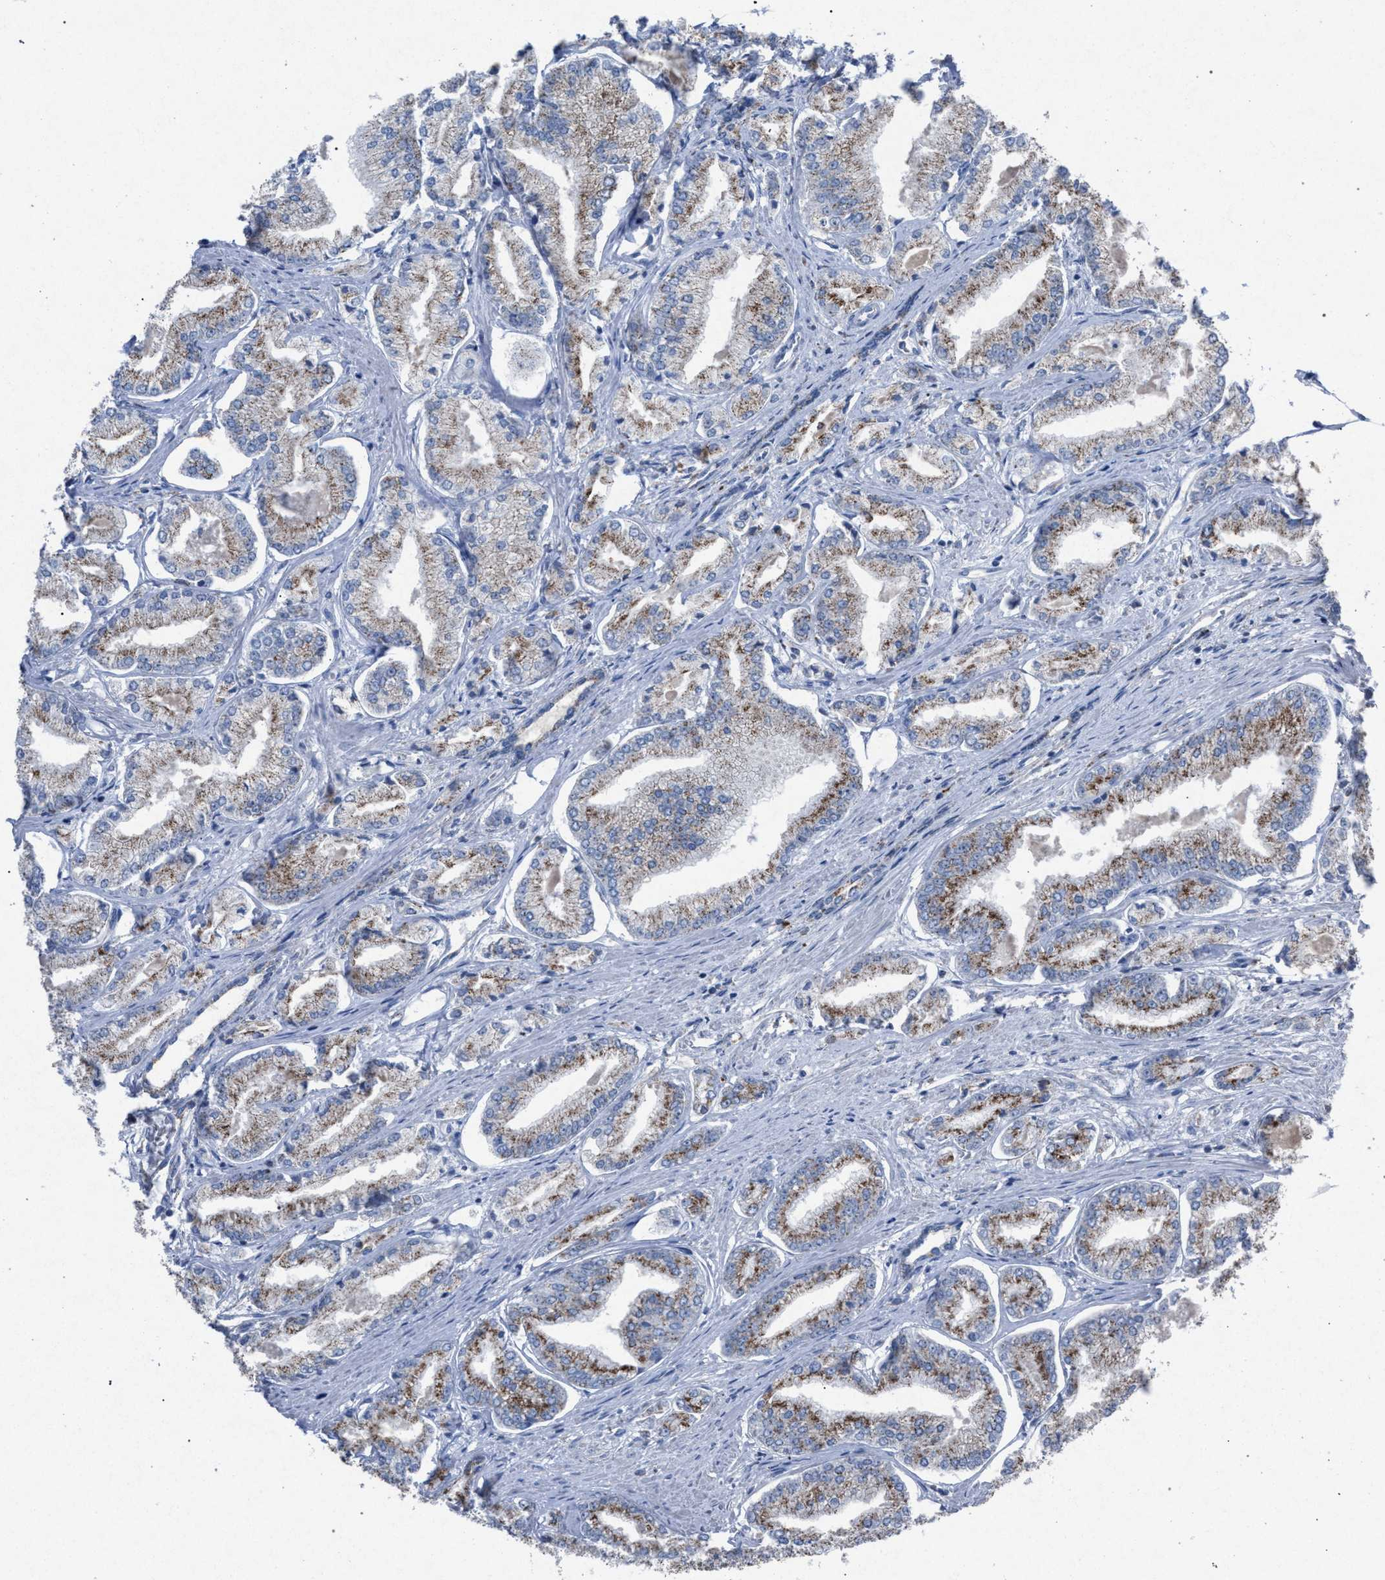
{"staining": {"intensity": "moderate", "quantity": ">75%", "location": "cytoplasmic/membranous"}, "tissue": "prostate cancer", "cell_type": "Tumor cells", "image_type": "cancer", "snomed": [{"axis": "morphology", "description": "Adenocarcinoma, Low grade"}, {"axis": "topography", "description": "Prostate"}], "caption": "A photomicrograph of prostate cancer (low-grade adenocarcinoma) stained for a protein shows moderate cytoplasmic/membranous brown staining in tumor cells. The staining was performed using DAB, with brown indicating positive protein expression. Nuclei are stained blue with hematoxylin.", "gene": "HSD17B4", "patient": {"sex": "male", "age": 52}}